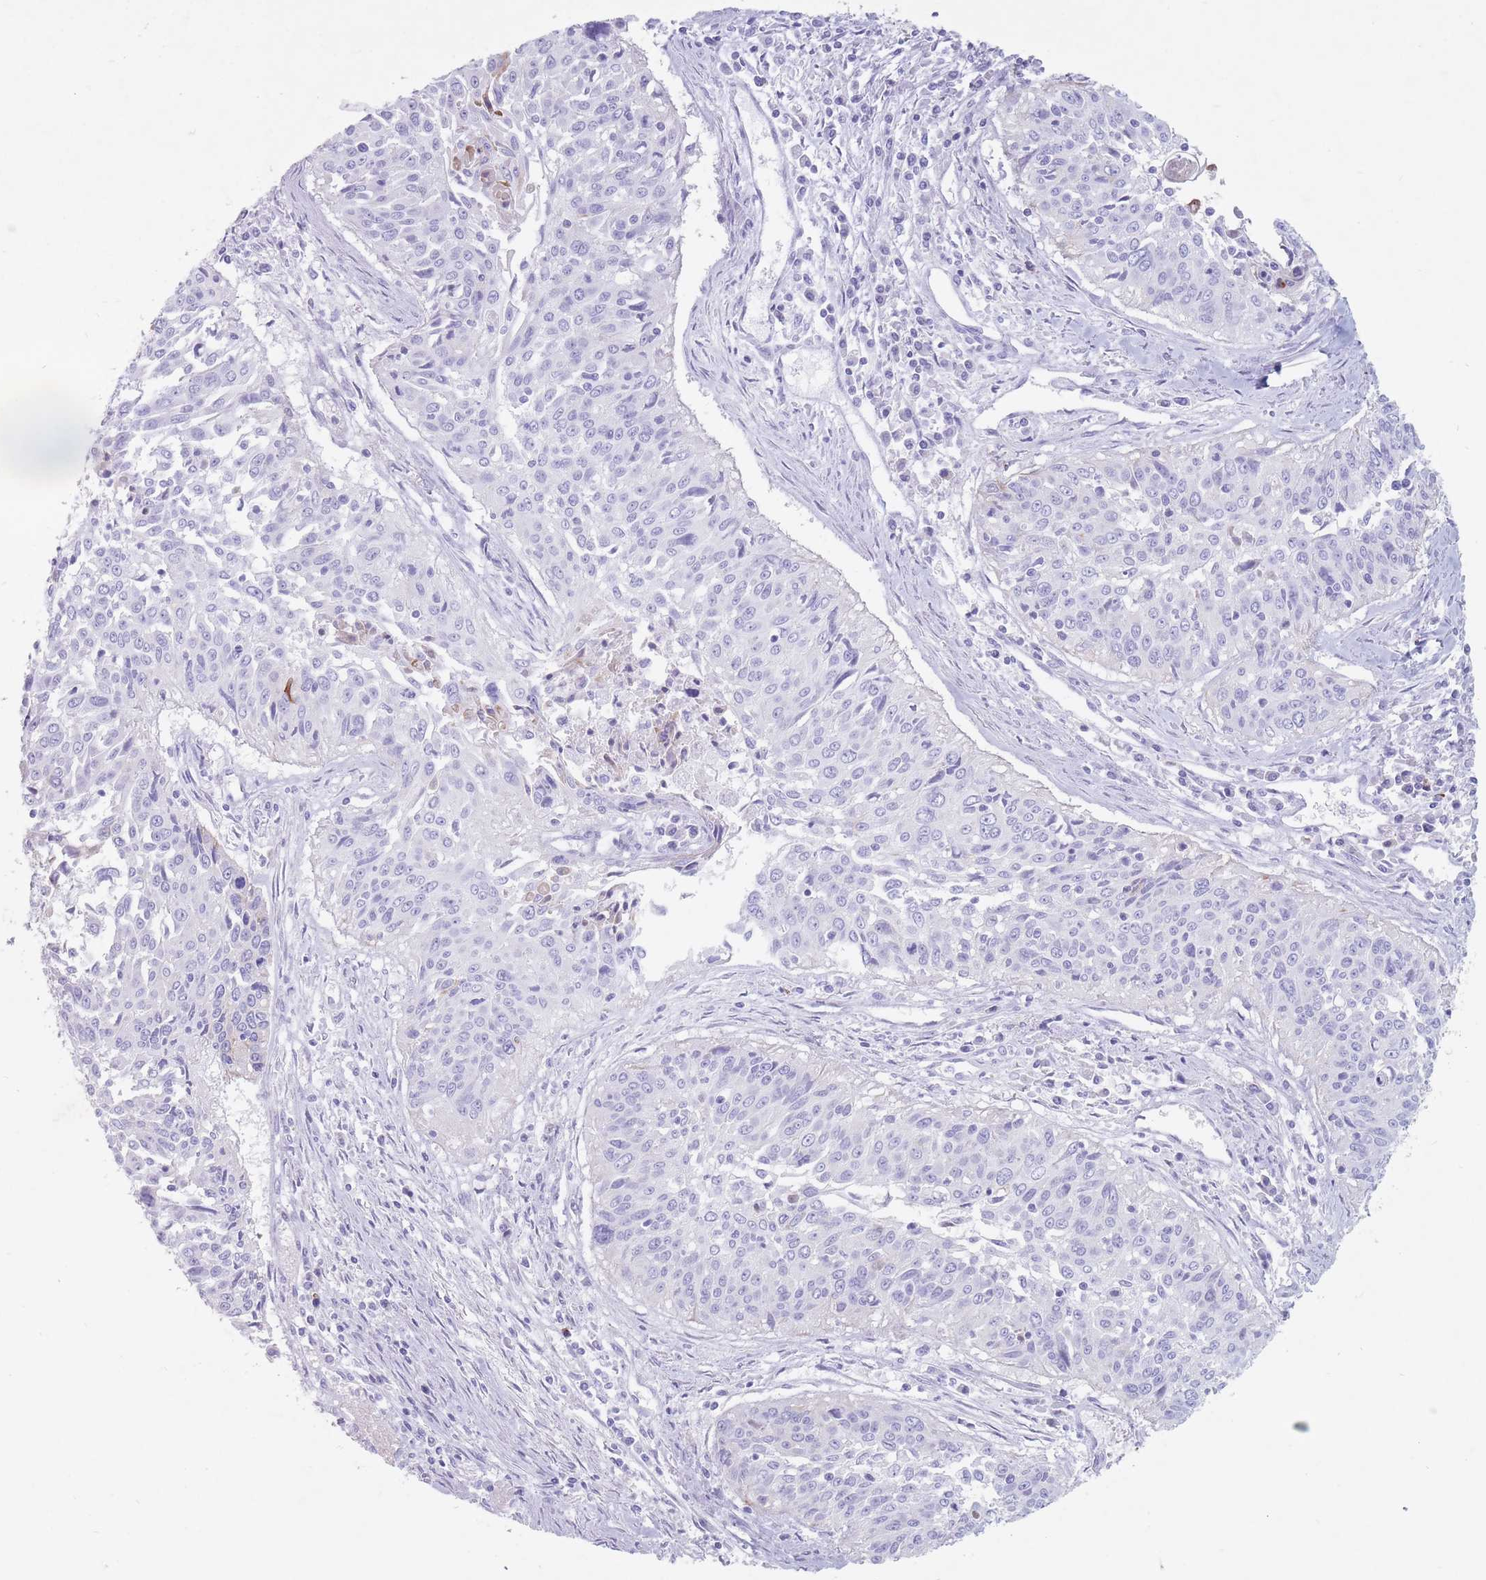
{"staining": {"intensity": "negative", "quantity": "none", "location": "none"}, "tissue": "cervical cancer", "cell_type": "Tumor cells", "image_type": "cancer", "snomed": [{"axis": "morphology", "description": "Squamous cell carcinoma, NOS"}, {"axis": "topography", "description": "Cervix"}], "caption": "This is a image of immunohistochemistry staining of cervical cancer, which shows no positivity in tumor cells.", "gene": "ST3GAL5", "patient": {"sex": "female", "age": 55}}